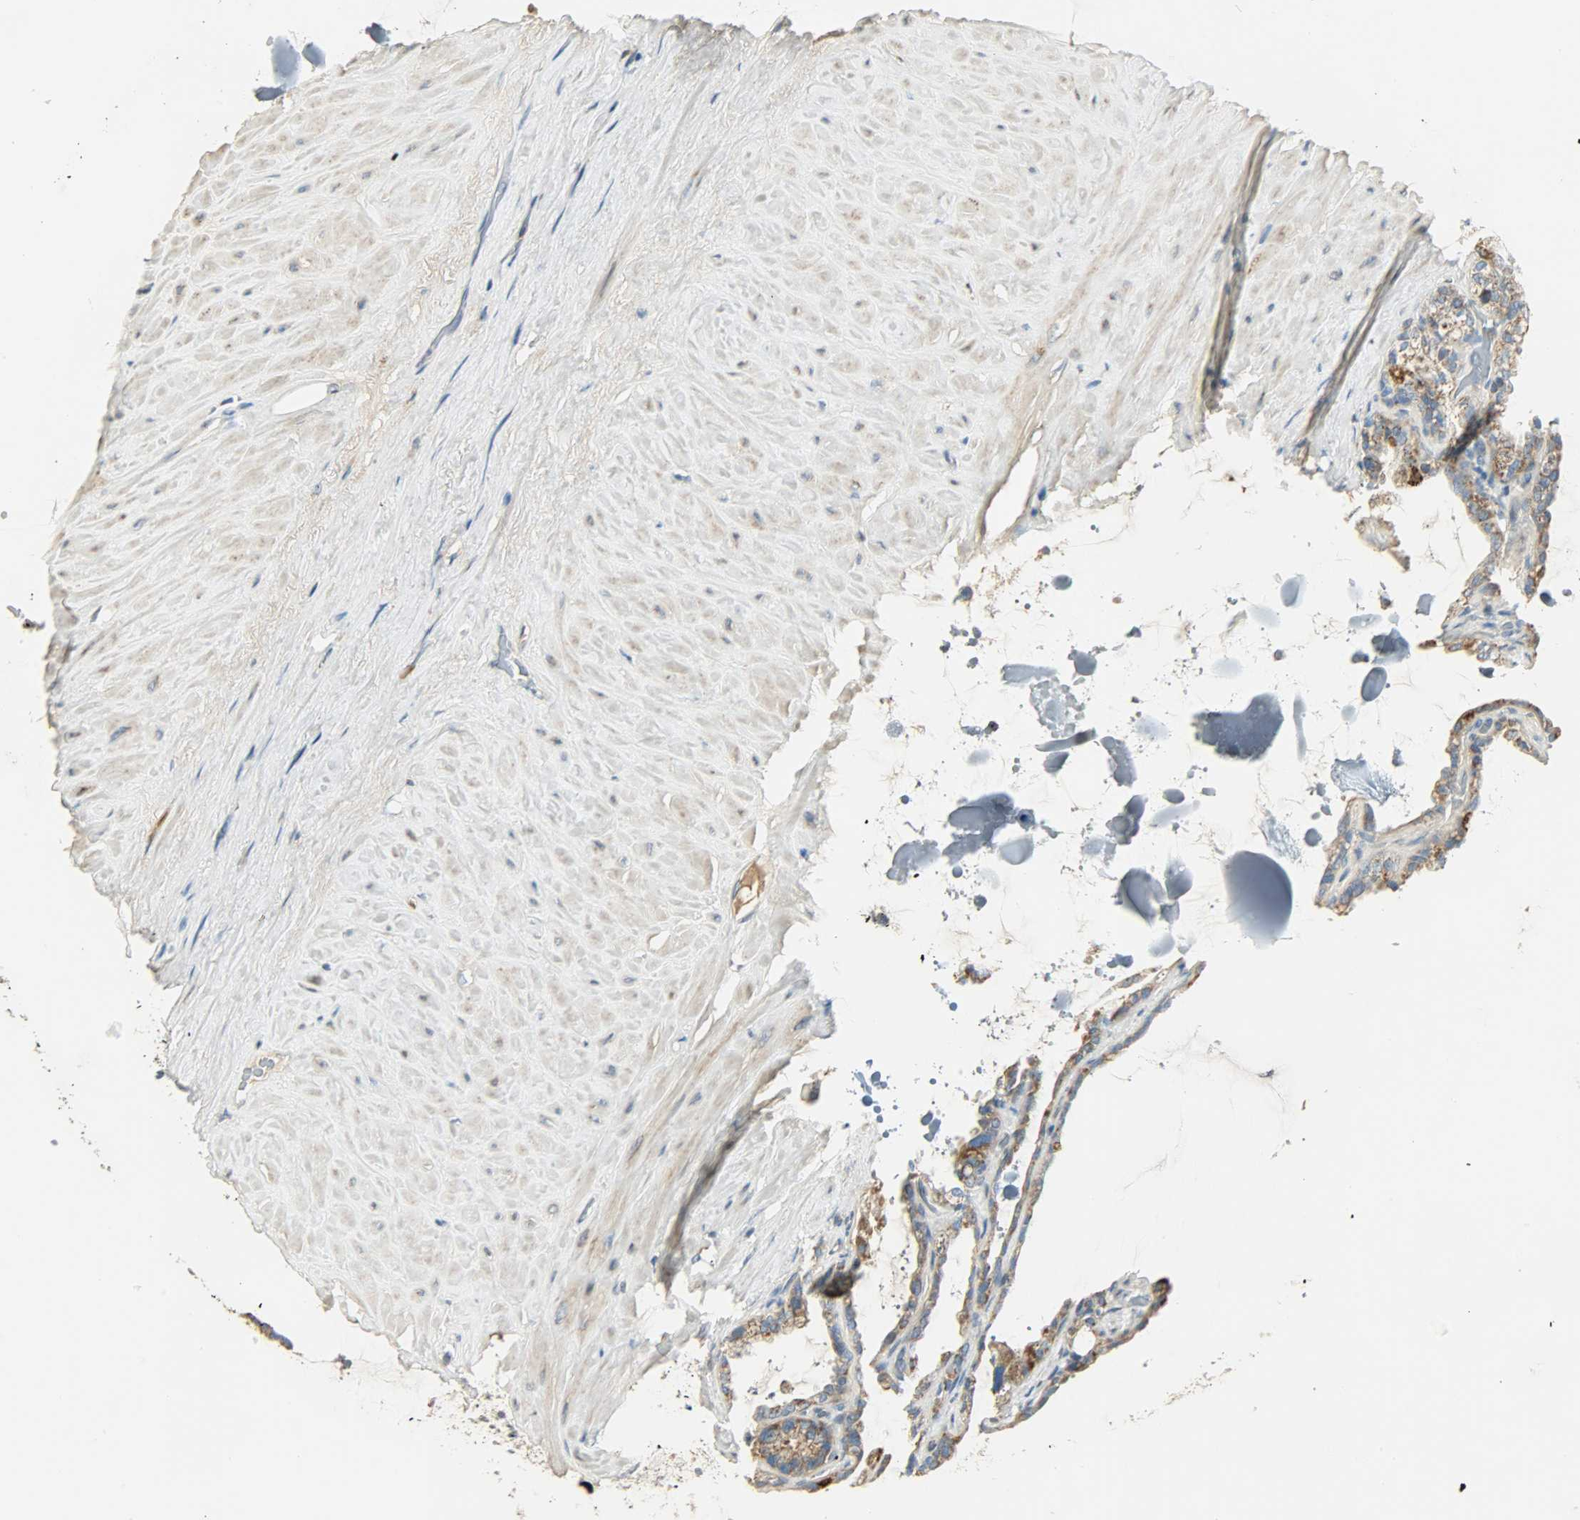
{"staining": {"intensity": "strong", "quantity": "25%-75%", "location": "cytoplasmic/membranous"}, "tissue": "seminal vesicle", "cell_type": "Glandular cells", "image_type": "normal", "snomed": [{"axis": "morphology", "description": "Normal tissue, NOS"}, {"axis": "morphology", "description": "Inflammation, NOS"}, {"axis": "topography", "description": "Urinary bladder"}, {"axis": "topography", "description": "Prostate"}, {"axis": "topography", "description": "Seminal veicle"}], "caption": "High-power microscopy captured an IHC photomicrograph of unremarkable seminal vesicle, revealing strong cytoplasmic/membranous expression in approximately 25%-75% of glandular cells.", "gene": "NNT", "patient": {"sex": "male", "age": 82}}